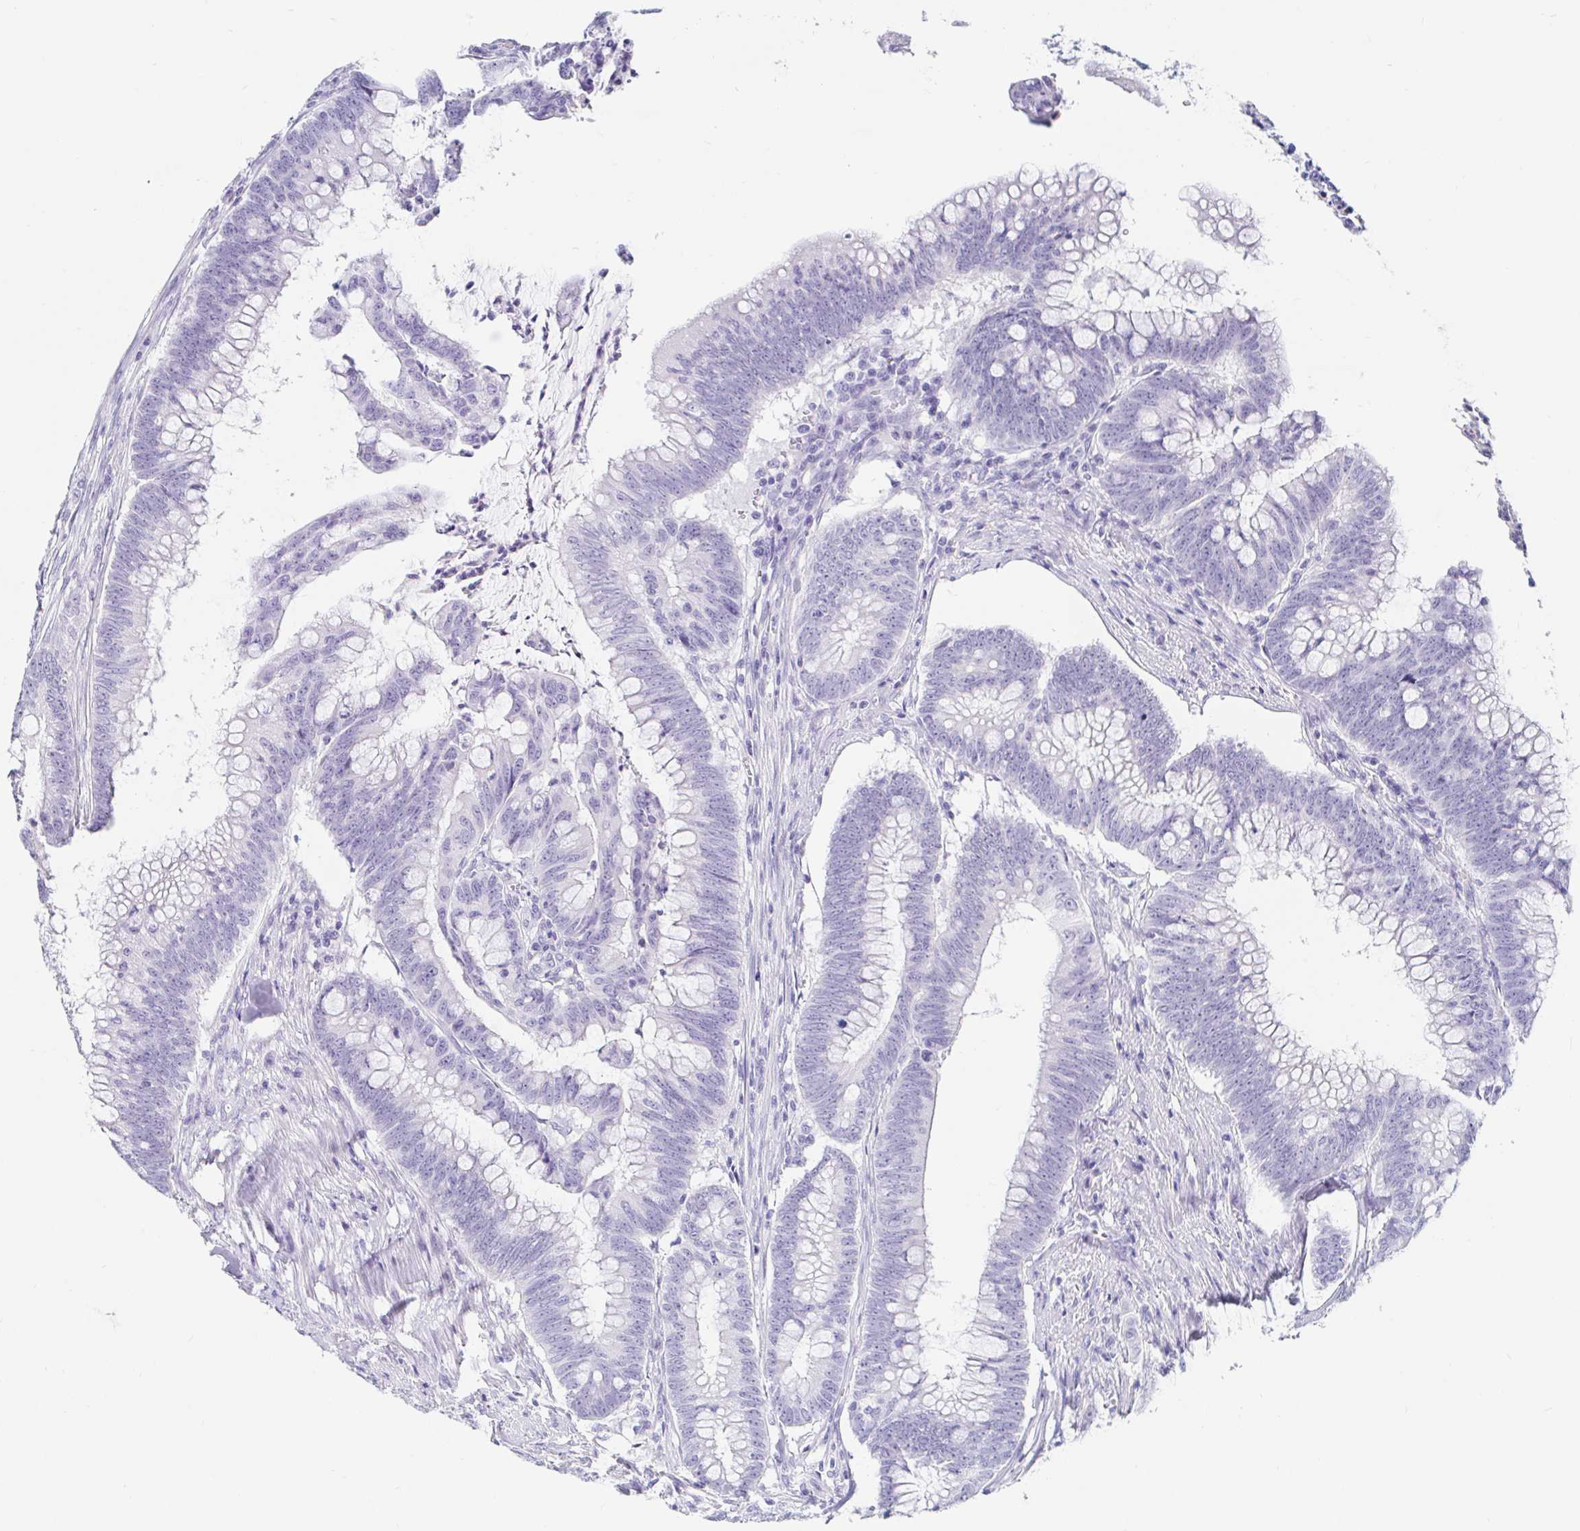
{"staining": {"intensity": "negative", "quantity": "none", "location": "none"}, "tissue": "colorectal cancer", "cell_type": "Tumor cells", "image_type": "cancer", "snomed": [{"axis": "morphology", "description": "Adenocarcinoma, NOS"}, {"axis": "topography", "description": "Colon"}], "caption": "Tumor cells are negative for protein expression in human adenocarcinoma (colorectal).", "gene": "TEX44", "patient": {"sex": "male", "age": 62}}